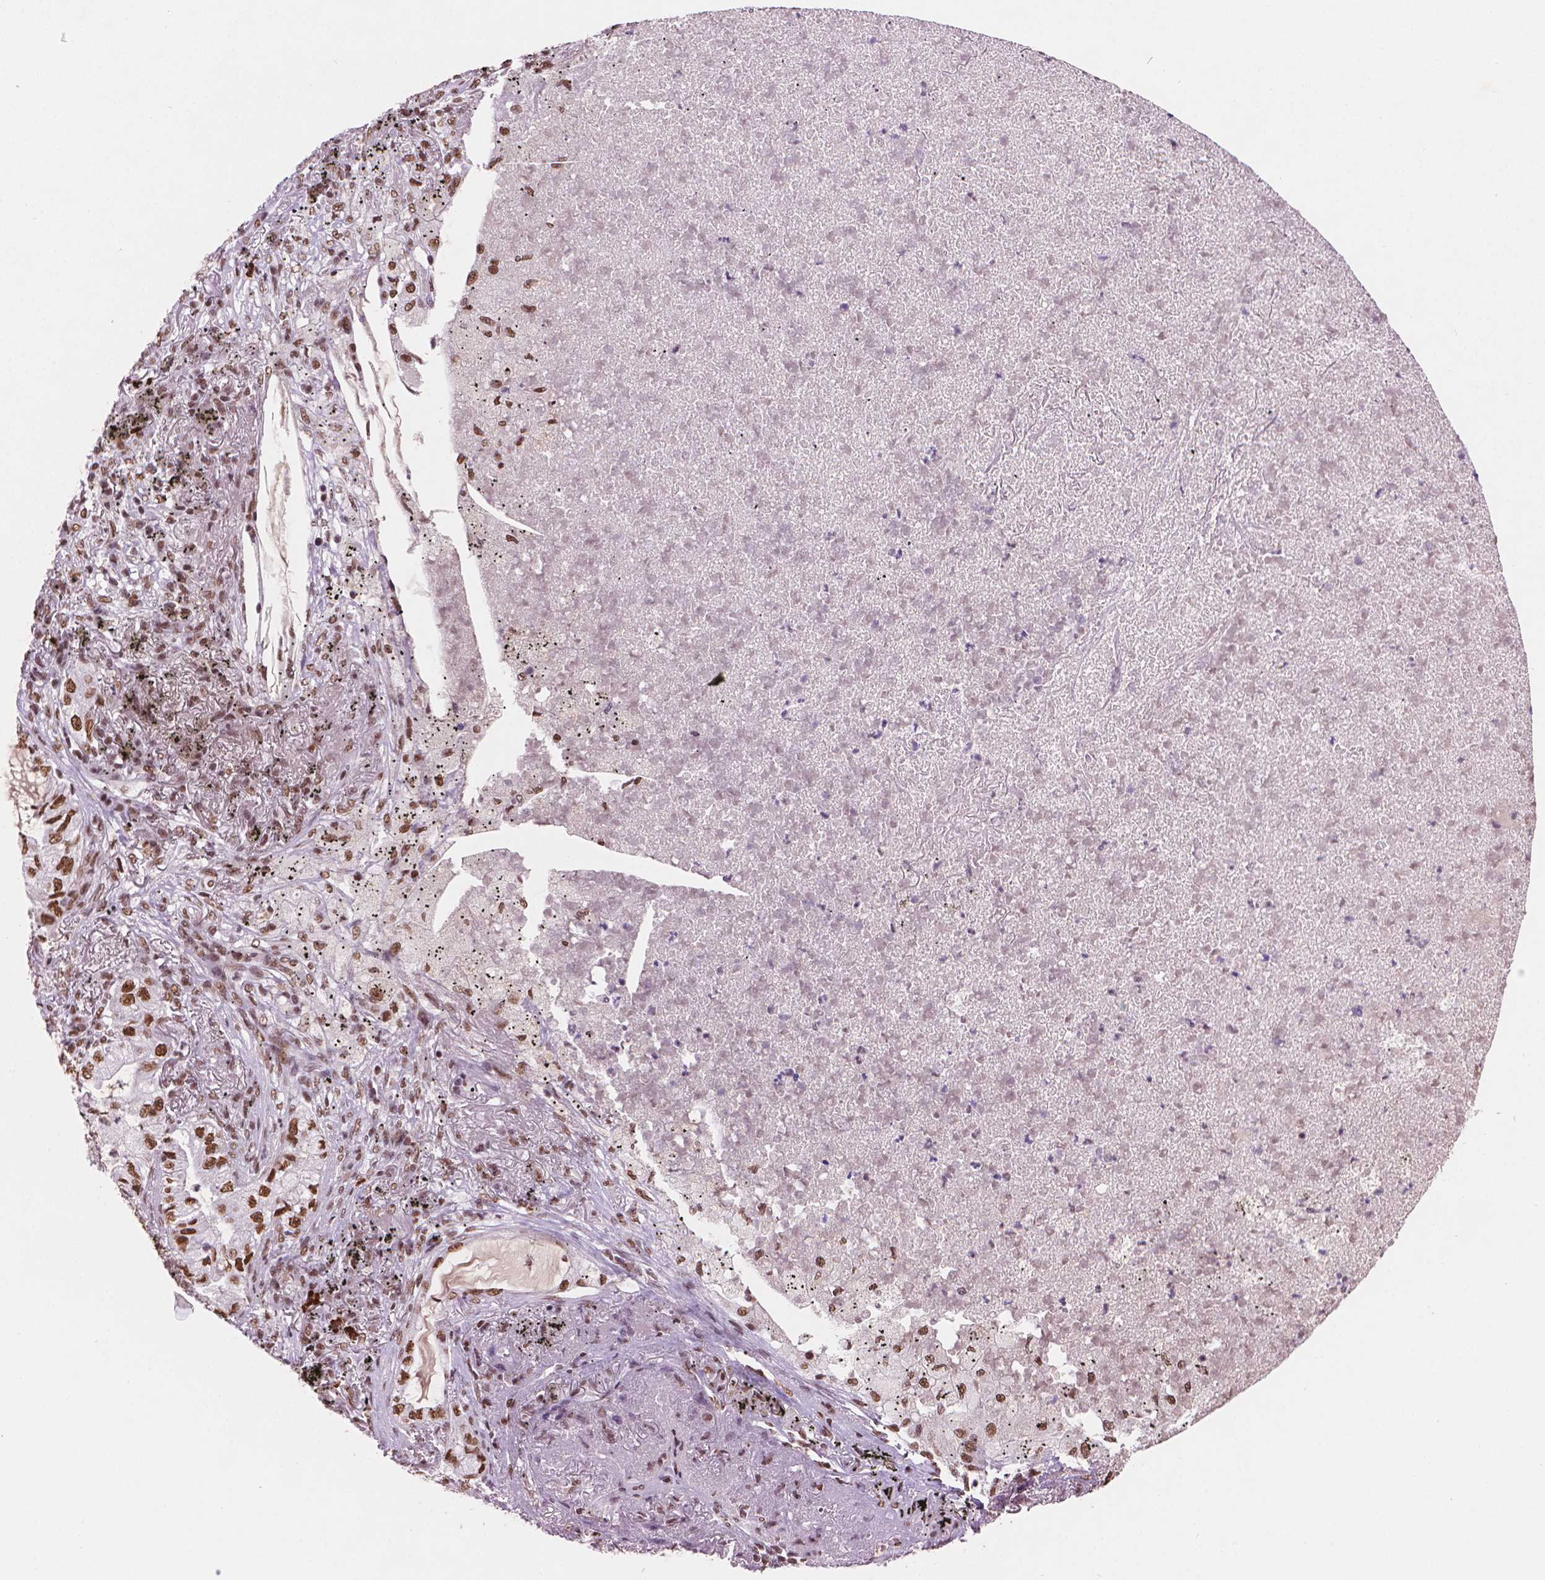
{"staining": {"intensity": "moderate", "quantity": ">75%", "location": "nuclear"}, "tissue": "lung cancer", "cell_type": "Tumor cells", "image_type": "cancer", "snomed": [{"axis": "morphology", "description": "Adenocarcinoma, NOS"}, {"axis": "topography", "description": "Lung"}], "caption": "Lung cancer stained with immunohistochemistry exhibits moderate nuclear staining in approximately >75% of tumor cells. The staining was performed using DAB to visualize the protein expression in brown, while the nuclei were stained in blue with hematoxylin (Magnification: 20x).", "gene": "RPA4", "patient": {"sex": "female", "age": 73}}